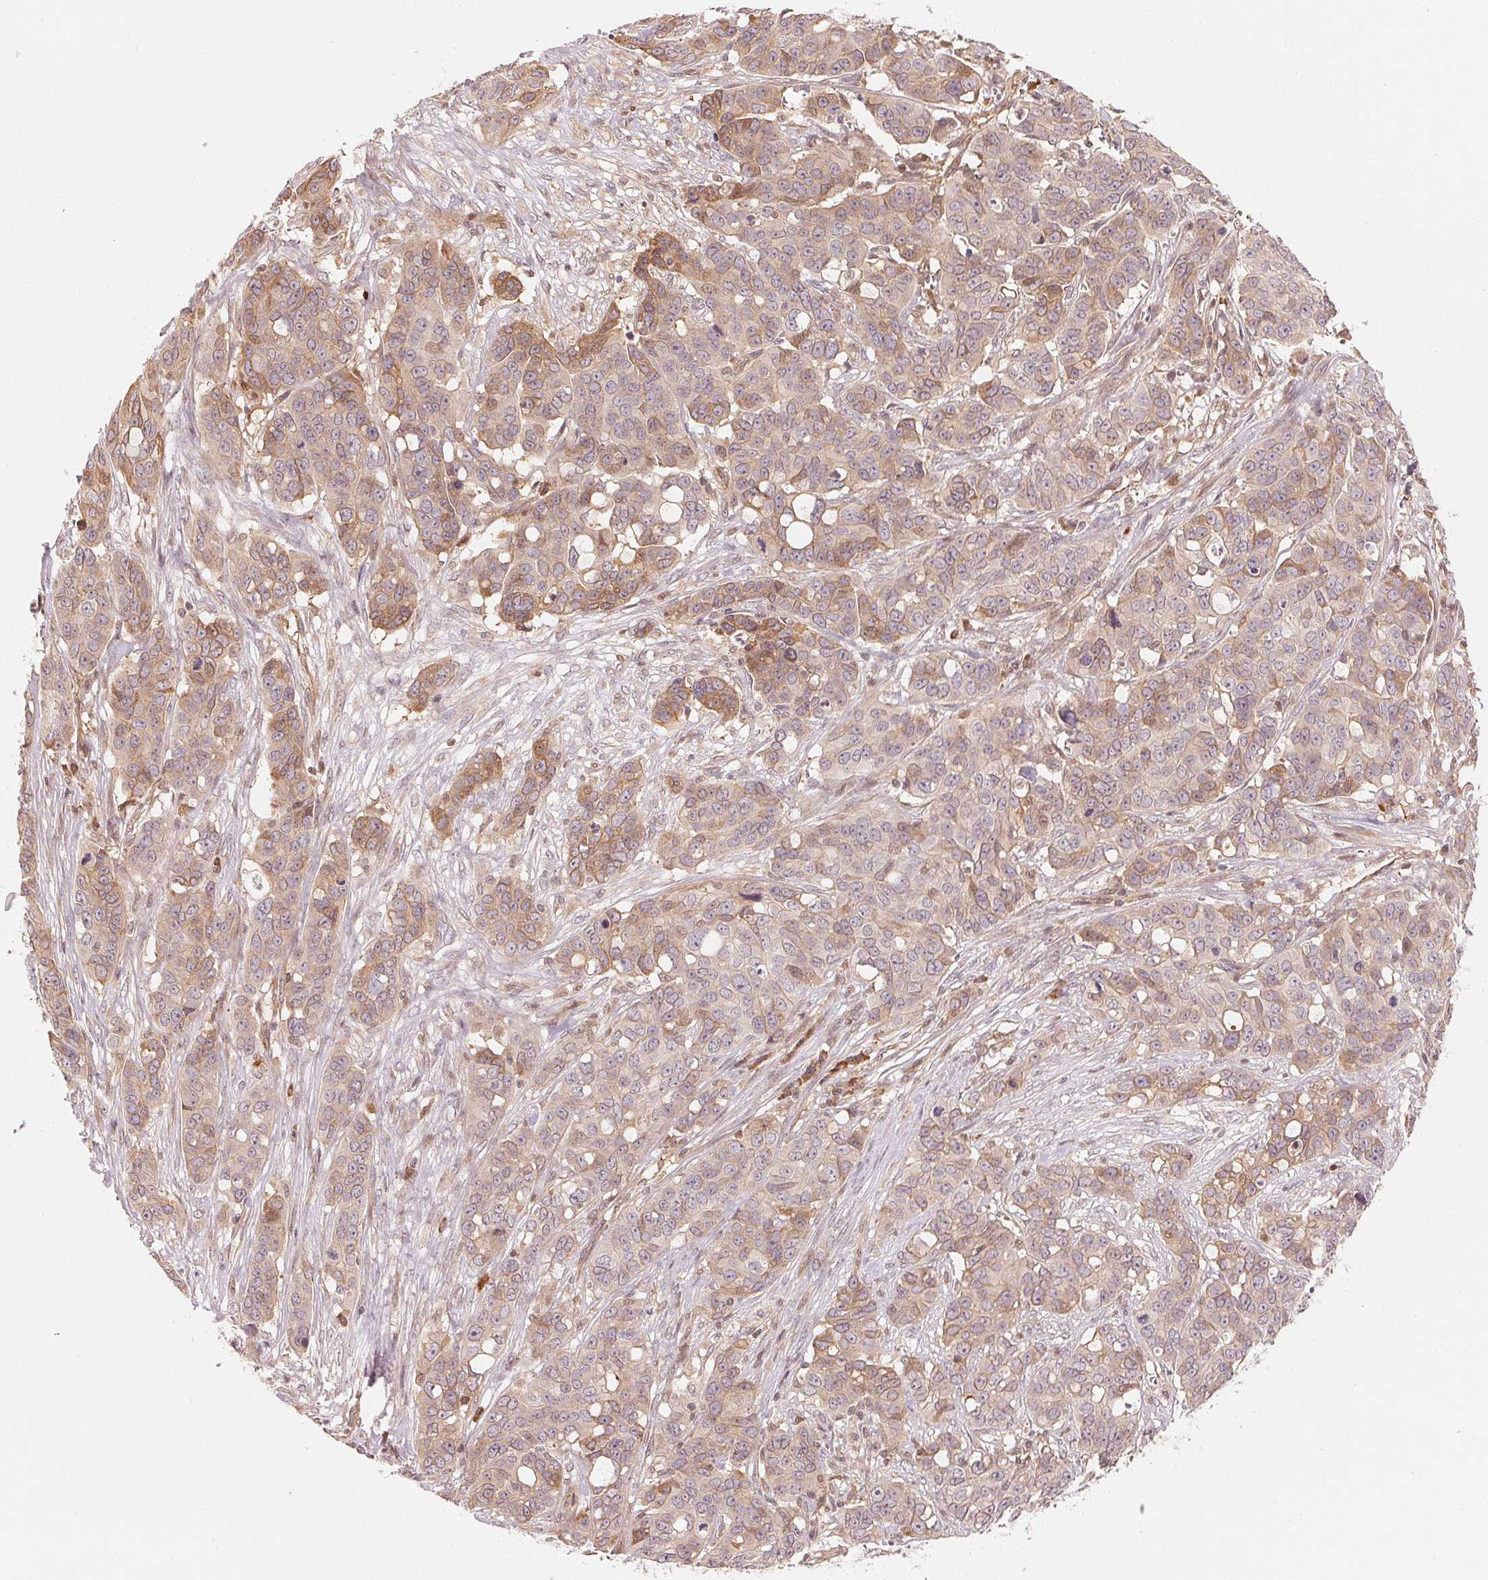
{"staining": {"intensity": "weak", "quantity": "25%-75%", "location": "cytoplasmic/membranous"}, "tissue": "ovarian cancer", "cell_type": "Tumor cells", "image_type": "cancer", "snomed": [{"axis": "morphology", "description": "Carcinoma, endometroid"}, {"axis": "topography", "description": "Ovary"}], "caption": "Ovarian cancer (endometroid carcinoma) stained for a protein (brown) displays weak cytoplasmic/membranous positive positivity in approximately 25%-75% of tumor cells.", "gene": "PRKN", "patient": {"sex": "female", "age": 78}}